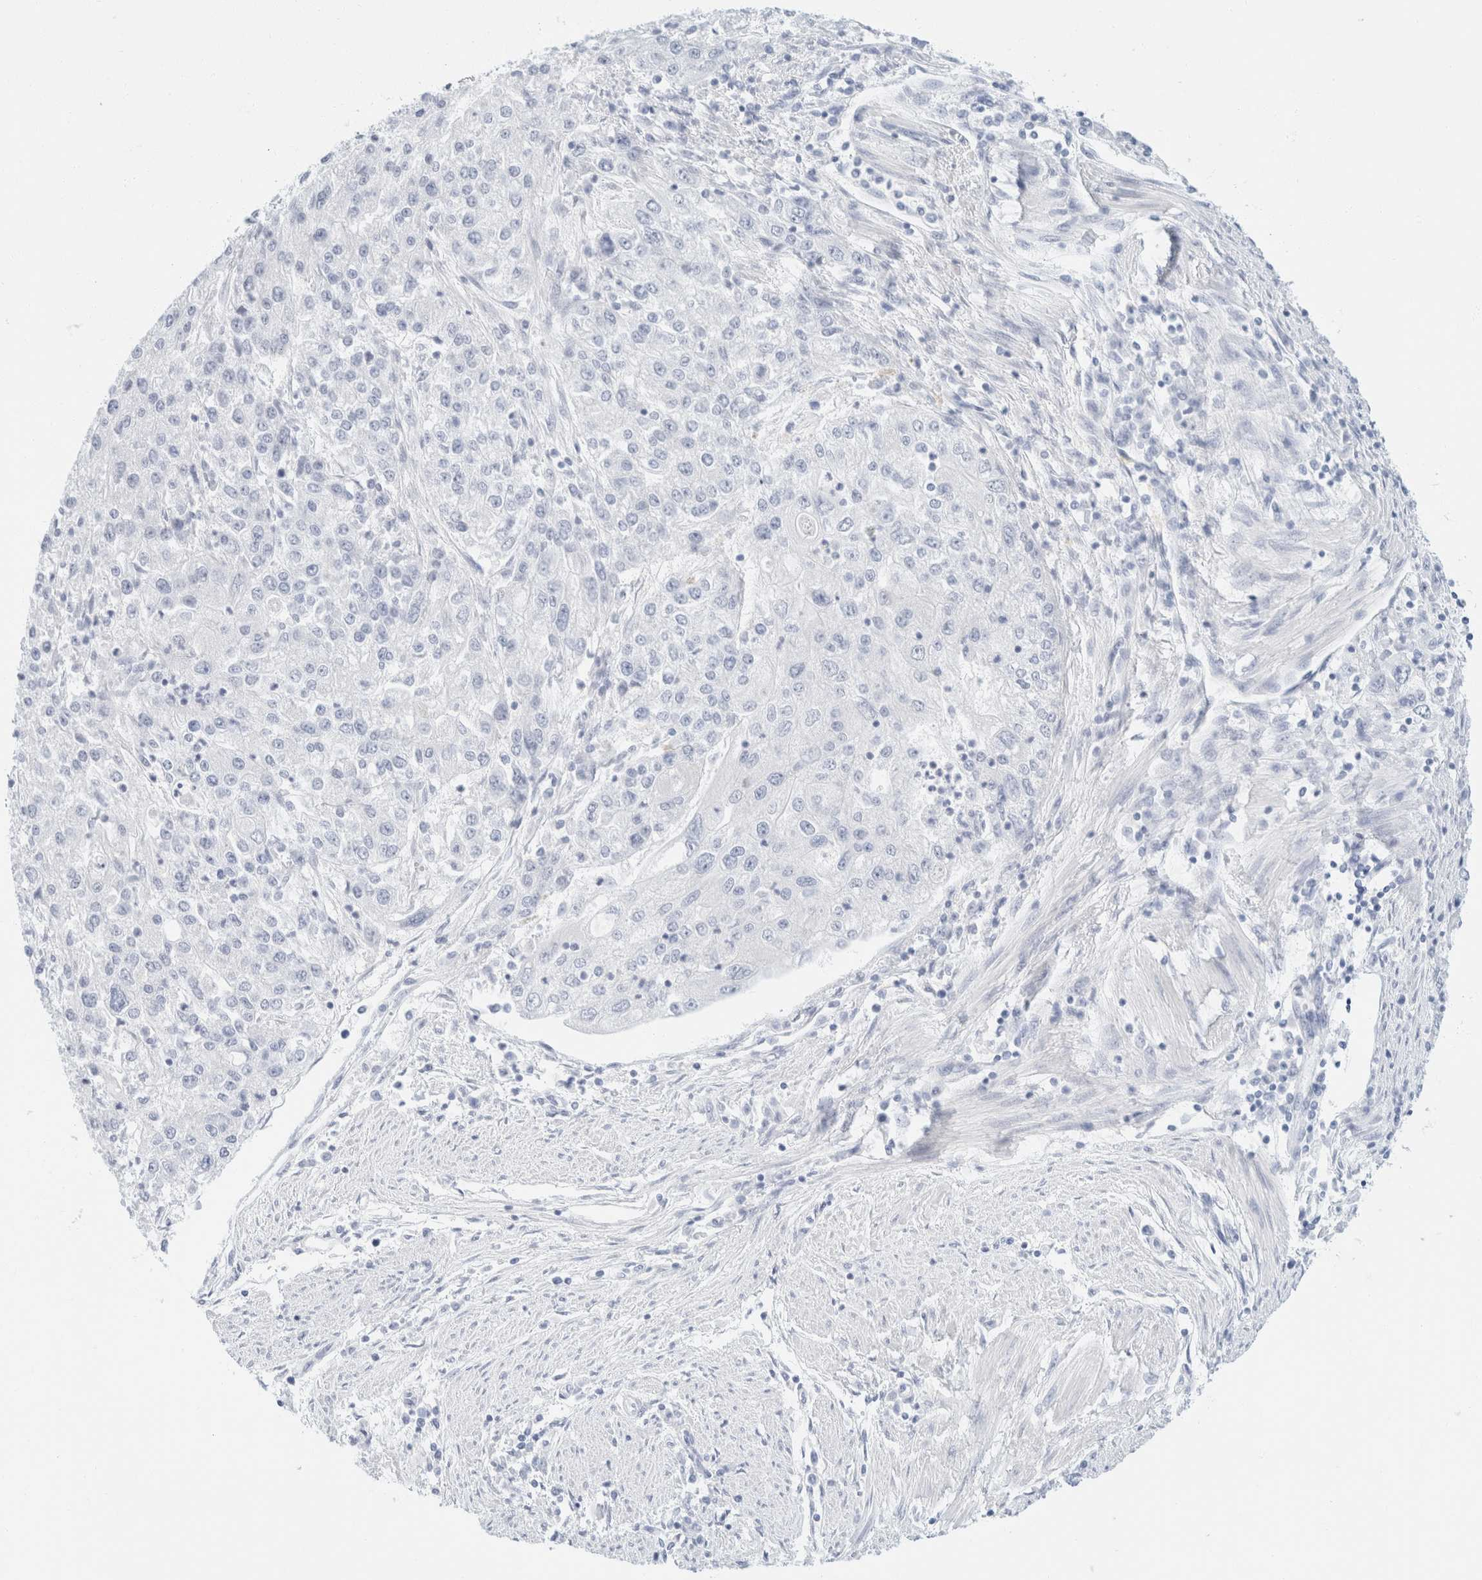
{"staining": {"intensity": "negative", "quantity": "none", "location": "none"}, "tissue": "endometrial cancer", "cell_type": "Tumor cells", "image_type": "cancer", "snomed": [{"axis": "morphology", "description": "Adenocarcinoma, NOS"}, {"axis": "topography", "description": "Endometrium"}], "caption": "DAB immunohistochemical staining of human endometrial cancer displays no significant positivity in tumor cells. Nuclei are stained in blue.", "gene": "KRT20", "patient": {"sex": "female", "age": 49}}